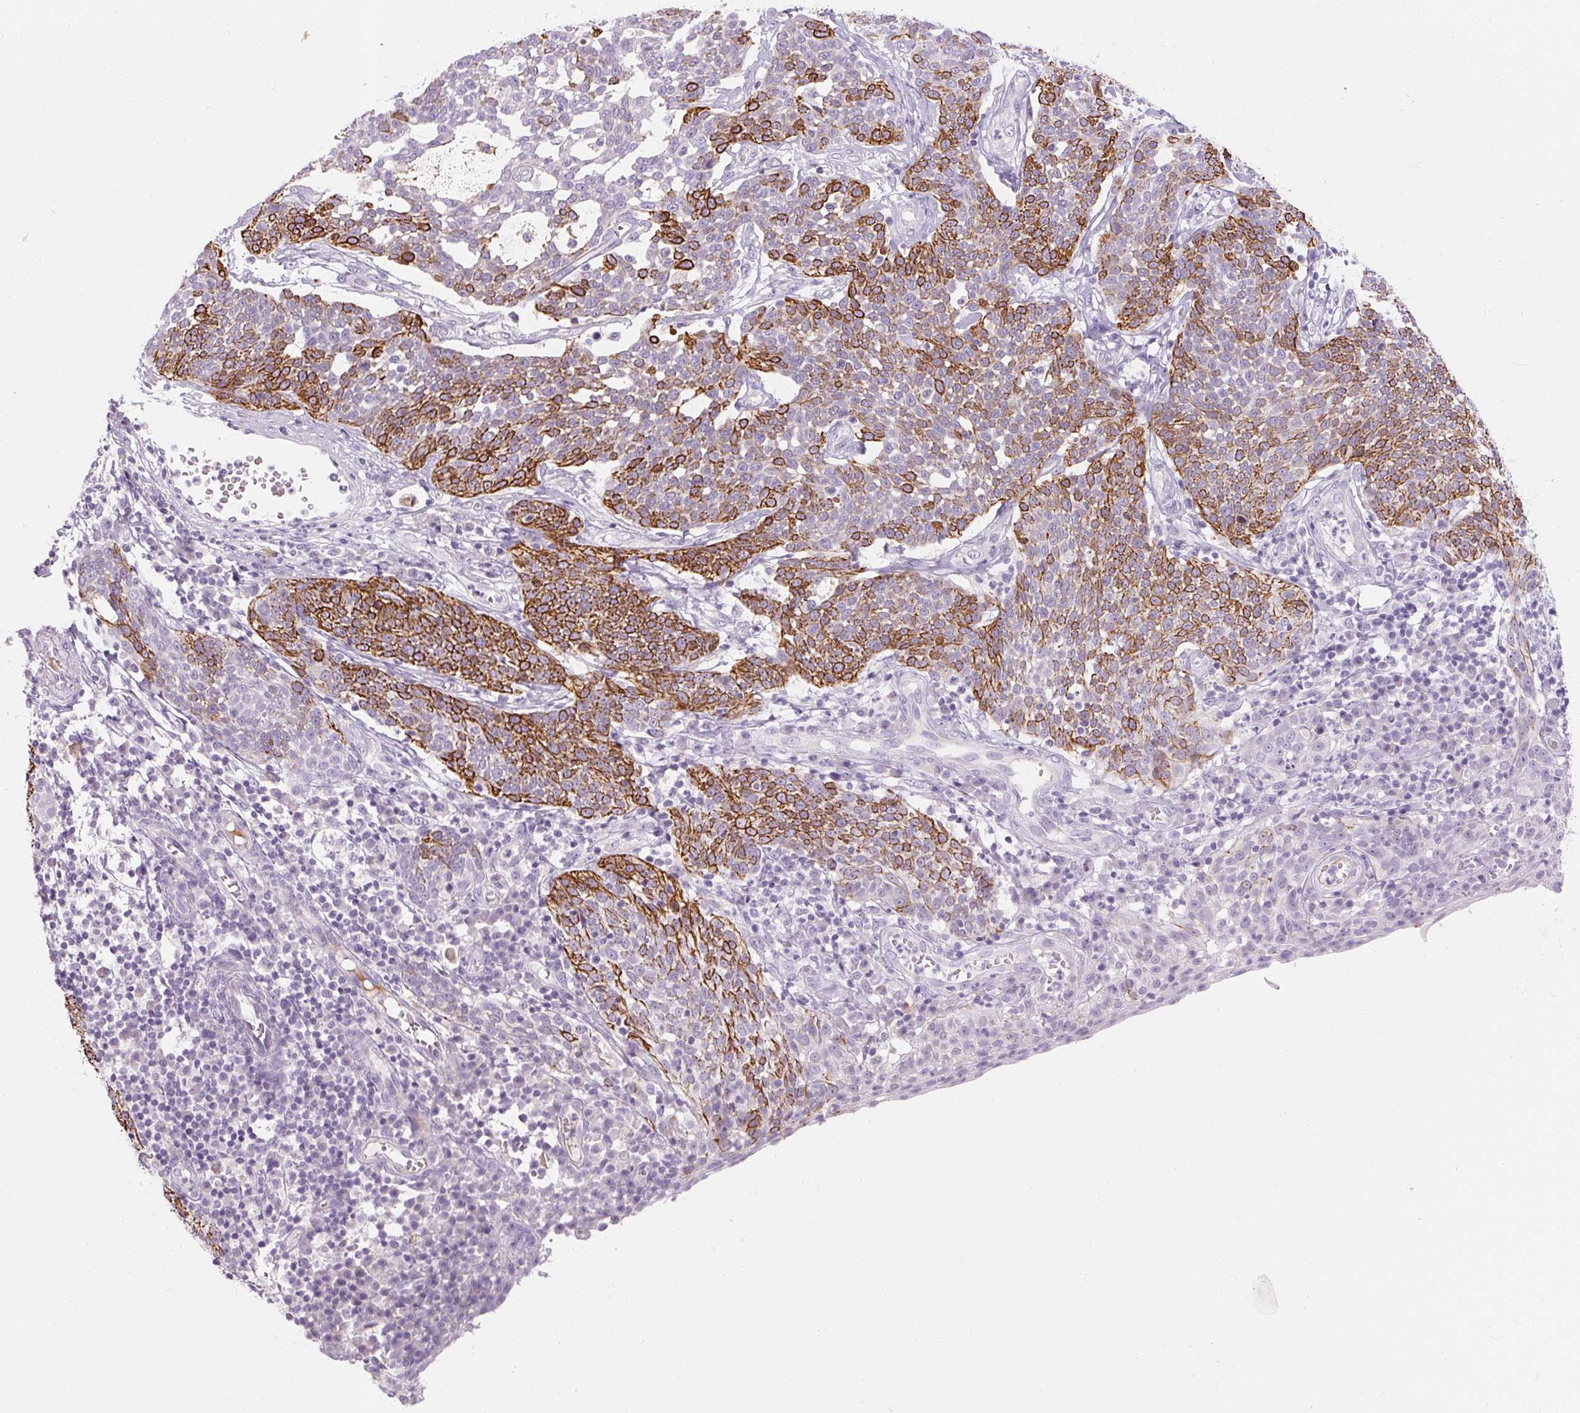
{"staining": {"intensity": "strong", "quantity": "25%-75%", "location": "cytoplasmic/membranous"}, "tissue": "cervical cancer", "cell_type": "Tumor cells", "image_type": "cancer", "snomed": [{"axis": "morphology", "description": "Squamous cell carcinoma, NOS"}, {"axis": "topography", "description": "Cervix"}], "caption": "The micrograph exhibits a brown stain indicating the presence of a protein in the cytoplasmic/membranous of tumor cells in squamous cell carcinoma (cervical). (DAB (3,3'-diaminobenzidine) IHC, brown staining for protein, blue staining for nuclei).", "gene": "NFE2L3", "patient": {"sex": "female", "age": 34}}